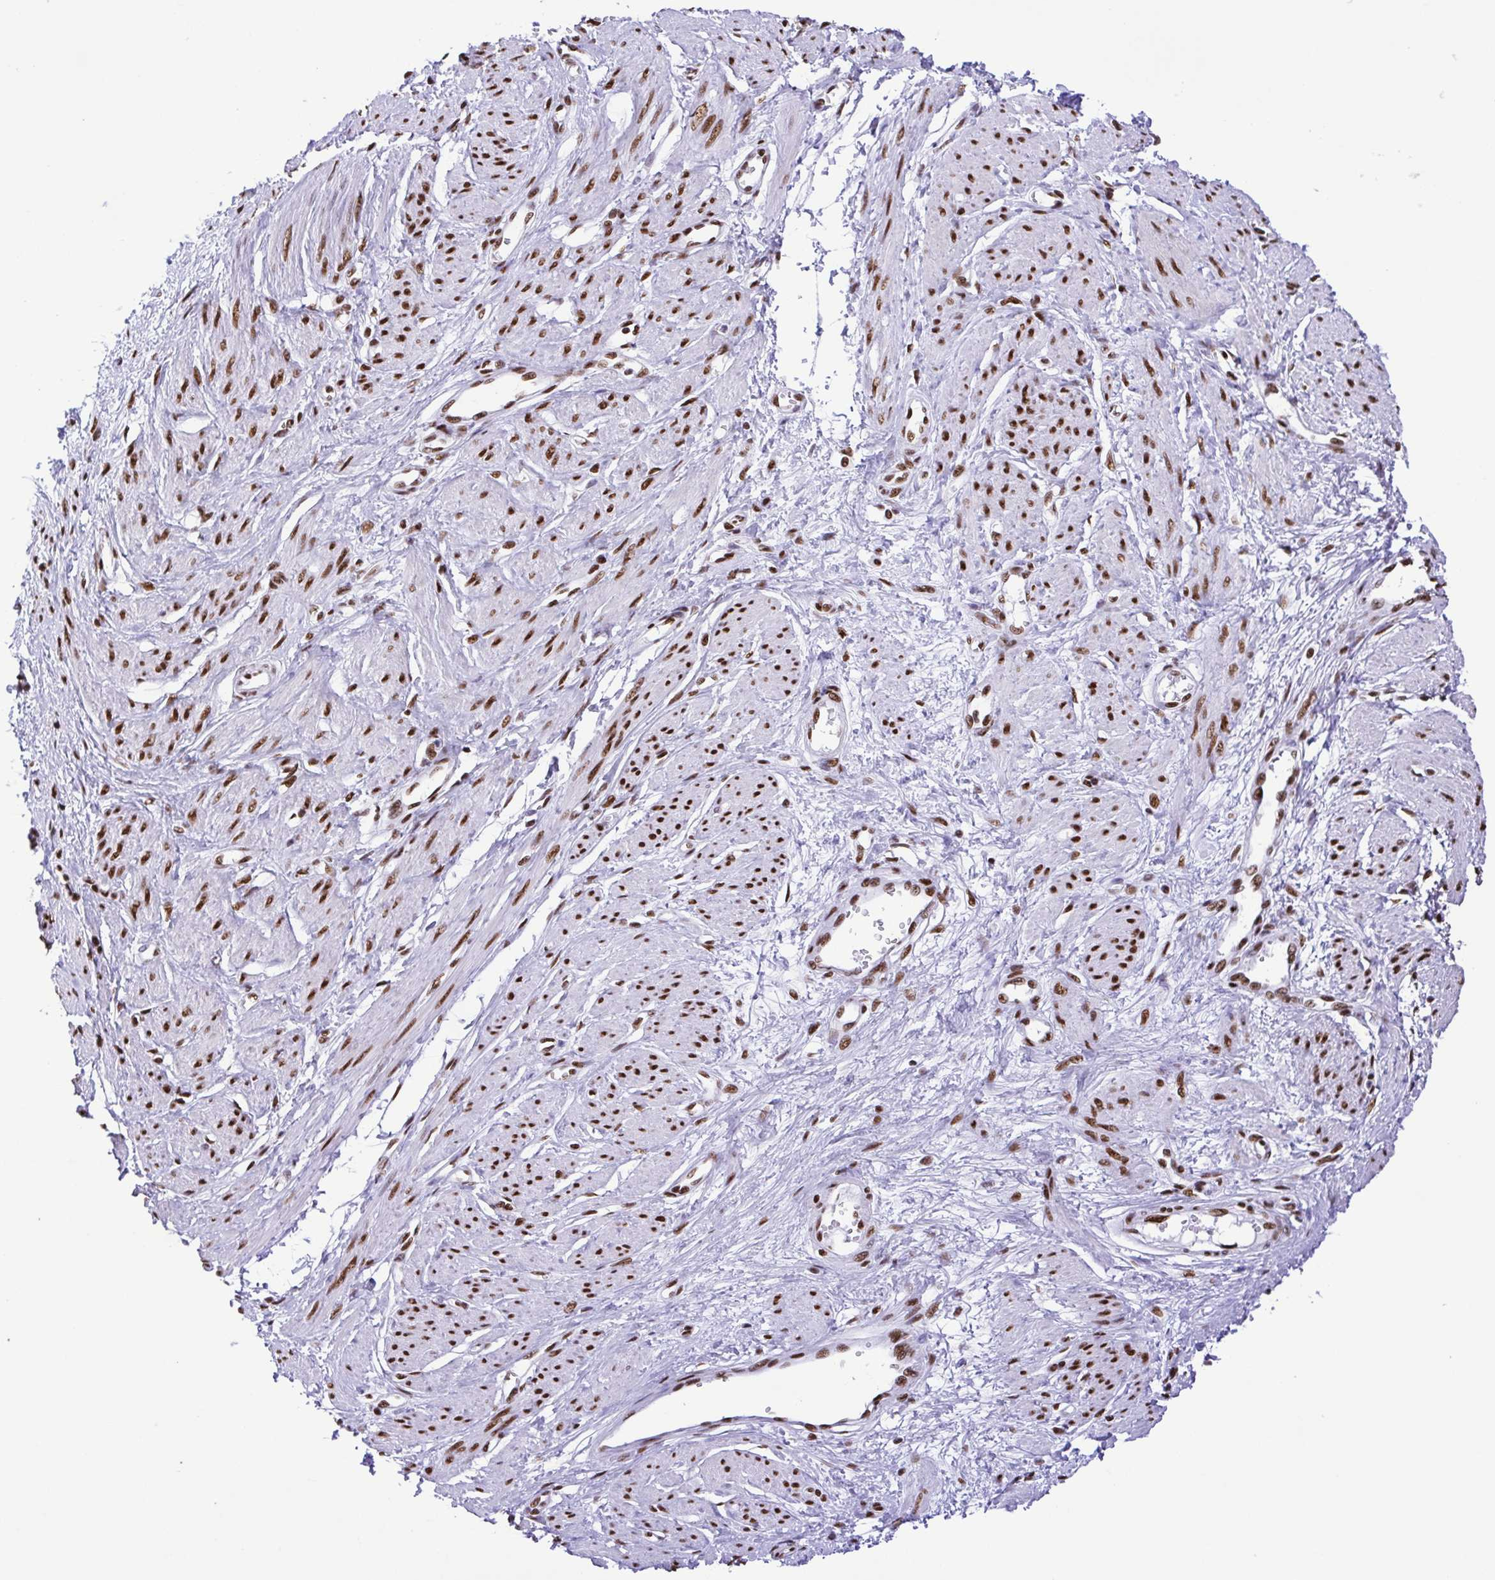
{"staining": {"intensity": "strong", "quantity": ">75%", "location": "nuclear"}, "tissue": "smooth muscle", "cell_type": "Smooth muscle cells", "image_type": "normal", "snomed": [{"axis": "morphology", "description": "Normal tissue, NOS"}, {"axis": "topography", "description": "Smooth muscle"}, {"axis": "topography", "description": "Uterus"}], "caption": "The micrograph reveals a brown stain indicating the presence of a protein in the nuclear of smooth muscle cells in smooth muscle.", "gene": "TRIM28", "patient": {"sex": "female", "age": 39}}